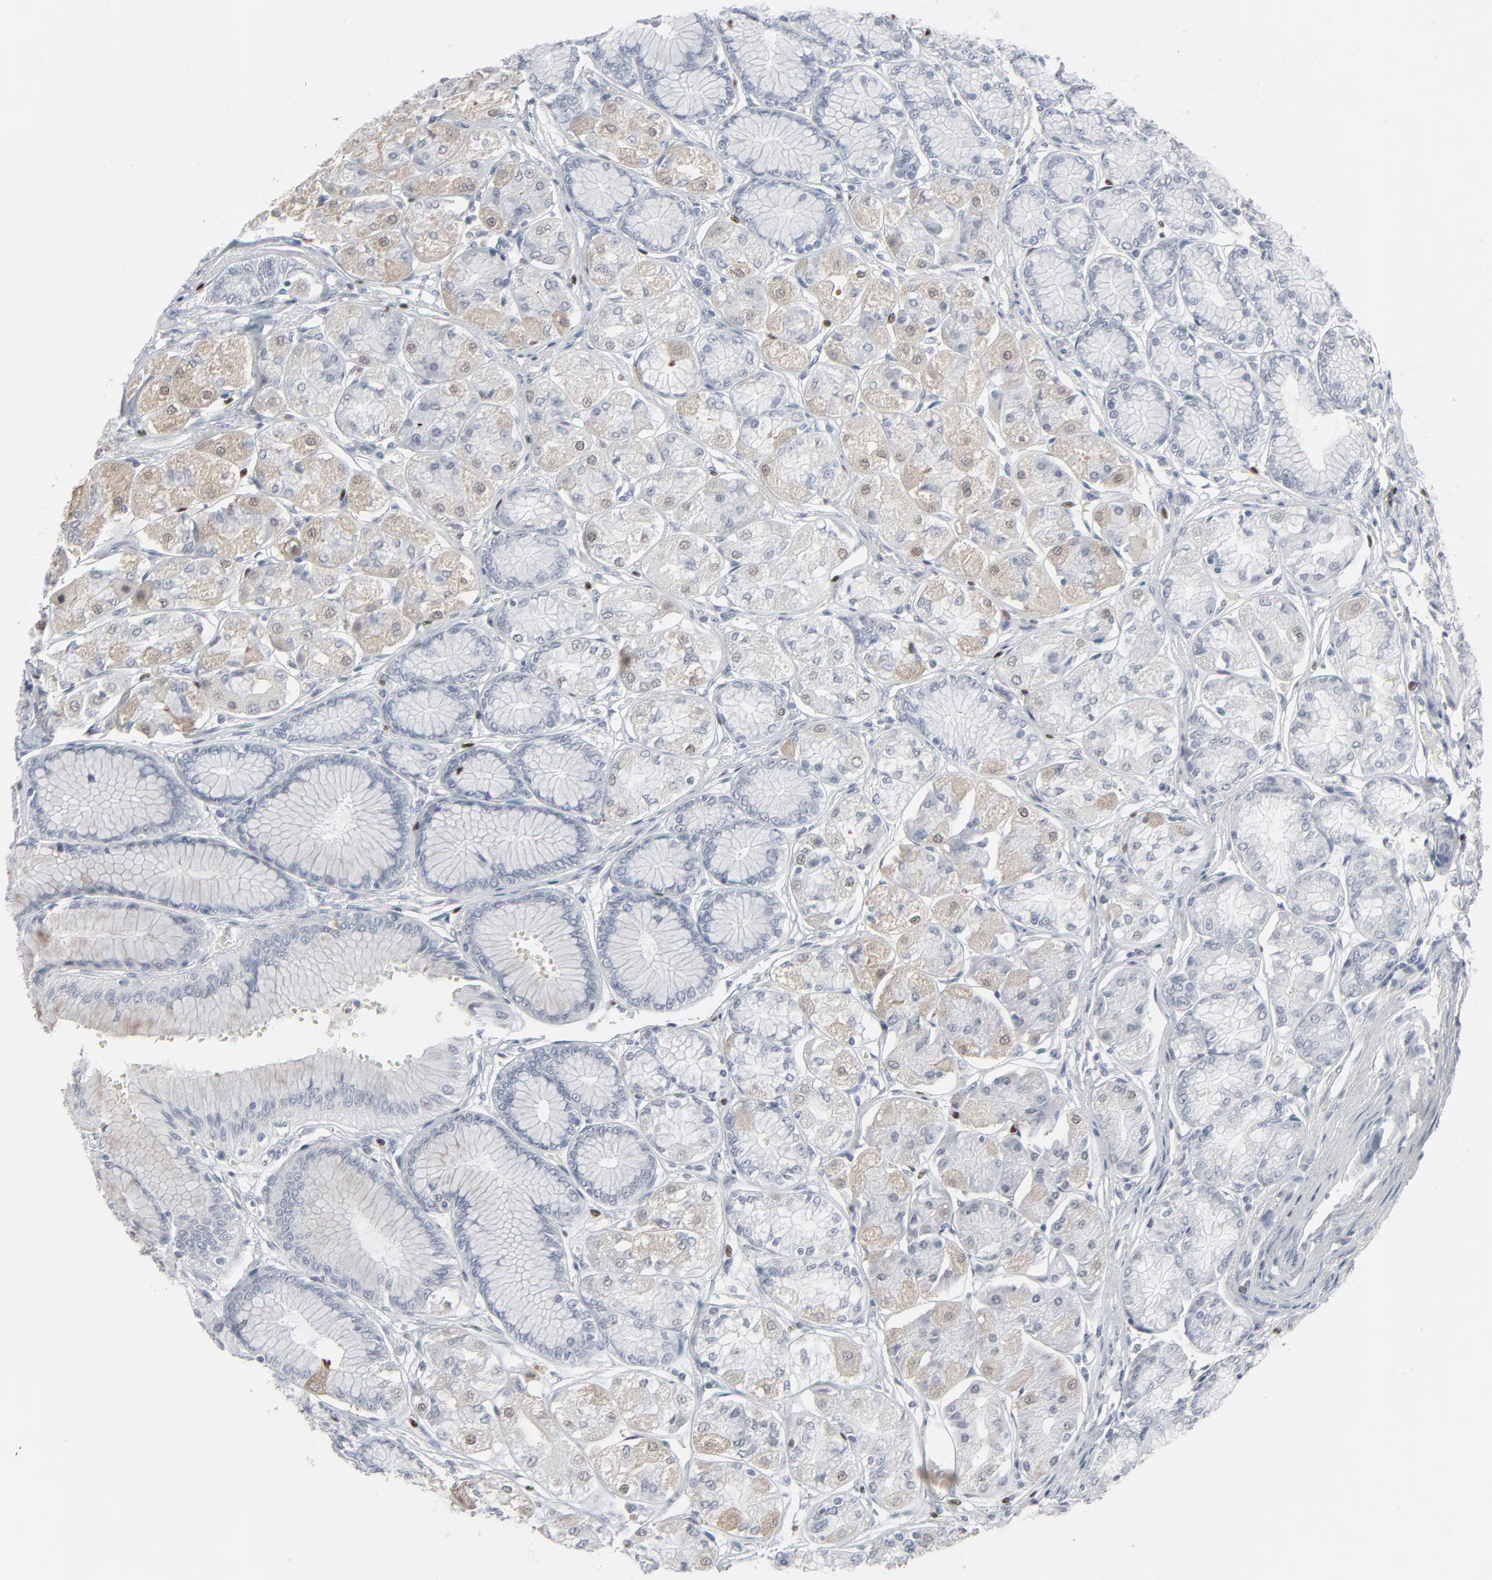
{"staining": {"intensity": "weak", "quantity": "<25%", "location": "cytoplasmic/membranous"}, "tissue": "stomach", "cell_type": "Glandular cells", "image_type": "normal", "snomed": [{"axis": "morphology", "description": "Normal tissue, NOS"}, {"axis": "topography", "description": "Stomach"}, {"axis": "topography", "description": "Stomach, lower"}], "caption": "IHC photomicrograph of benign stomach stained for a protein (brown), which shows no staining in glandular cells.", "gene": "MITF", "patient": {"sex": "male", "age": 76}}